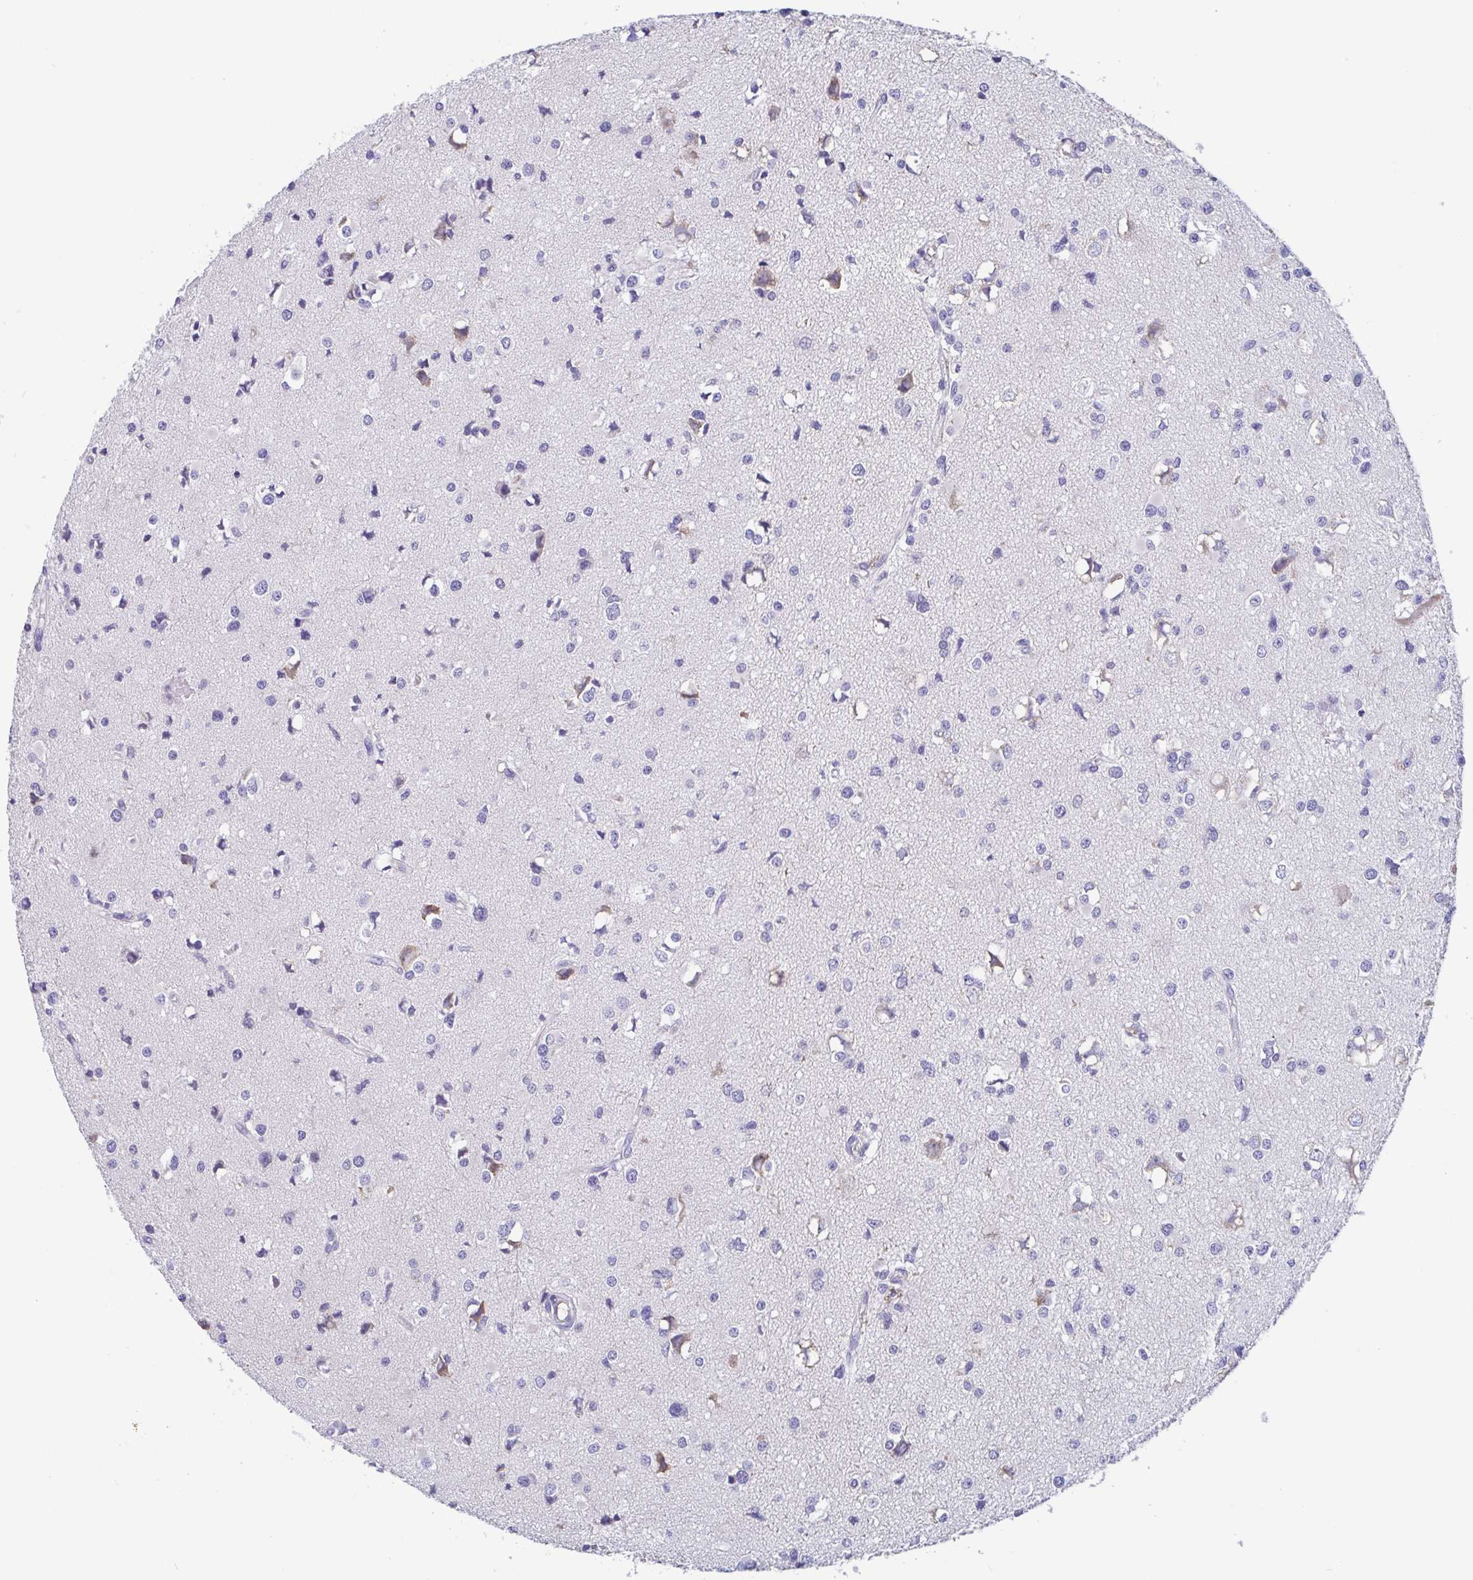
{"staining": {"intensity": "negative", "quantity": "none", "location": "none"}, "tissue": "glioma", "cell_type": "Tumor cells", "image_type": "cancer", "snomed": [{"axis": "morphology", "description": "Glioma, malignant, High grade"}, {"axis": "topography", "description": "Brain"}], "caption": "IHC of human glioma demonstrates no staining in tumor cells. (DAB immunohistochemistry (IHC) visualized using brightfield microscopy, high magnification).", "gene": "TREH", "patient": {"sex": "male", "age": 54}}